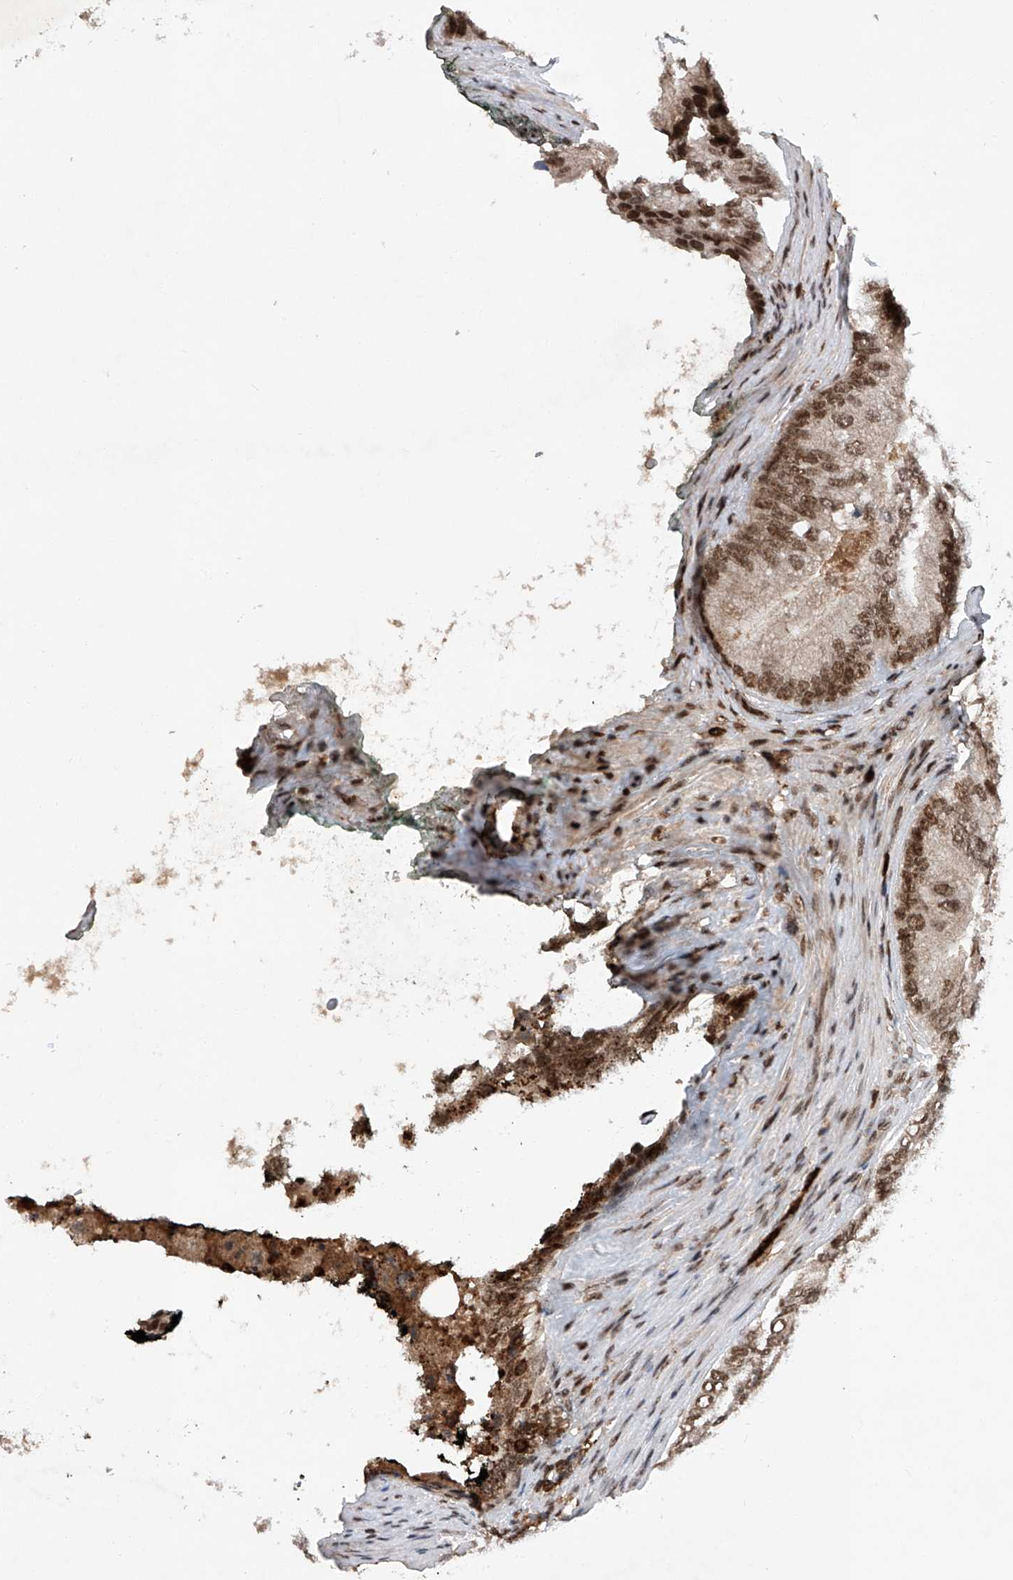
{"staining": {"intensity": "moderate", "quantity": ">75%", "location": "nuclear"}, "tissue": "prostate cancer", "cell_type": "Tumor cells", "image_type": "cancer", "snomed": [{"axis": "morphology", "description": "Adenocarcinoma, High grade"}, {"axis": "topography", "description": "Prostate"}], "caption": "IHC image of neoplastic tissue: prostate high-grade adenocarcinoma stained using IHC reveals medium levels of moderate protein expression localized specifically in the nuclear of tumor cells, appearing as a nuclear brown color.", "gene": "ZNF280D", "patient": {"sex": "male", "age": 70}}